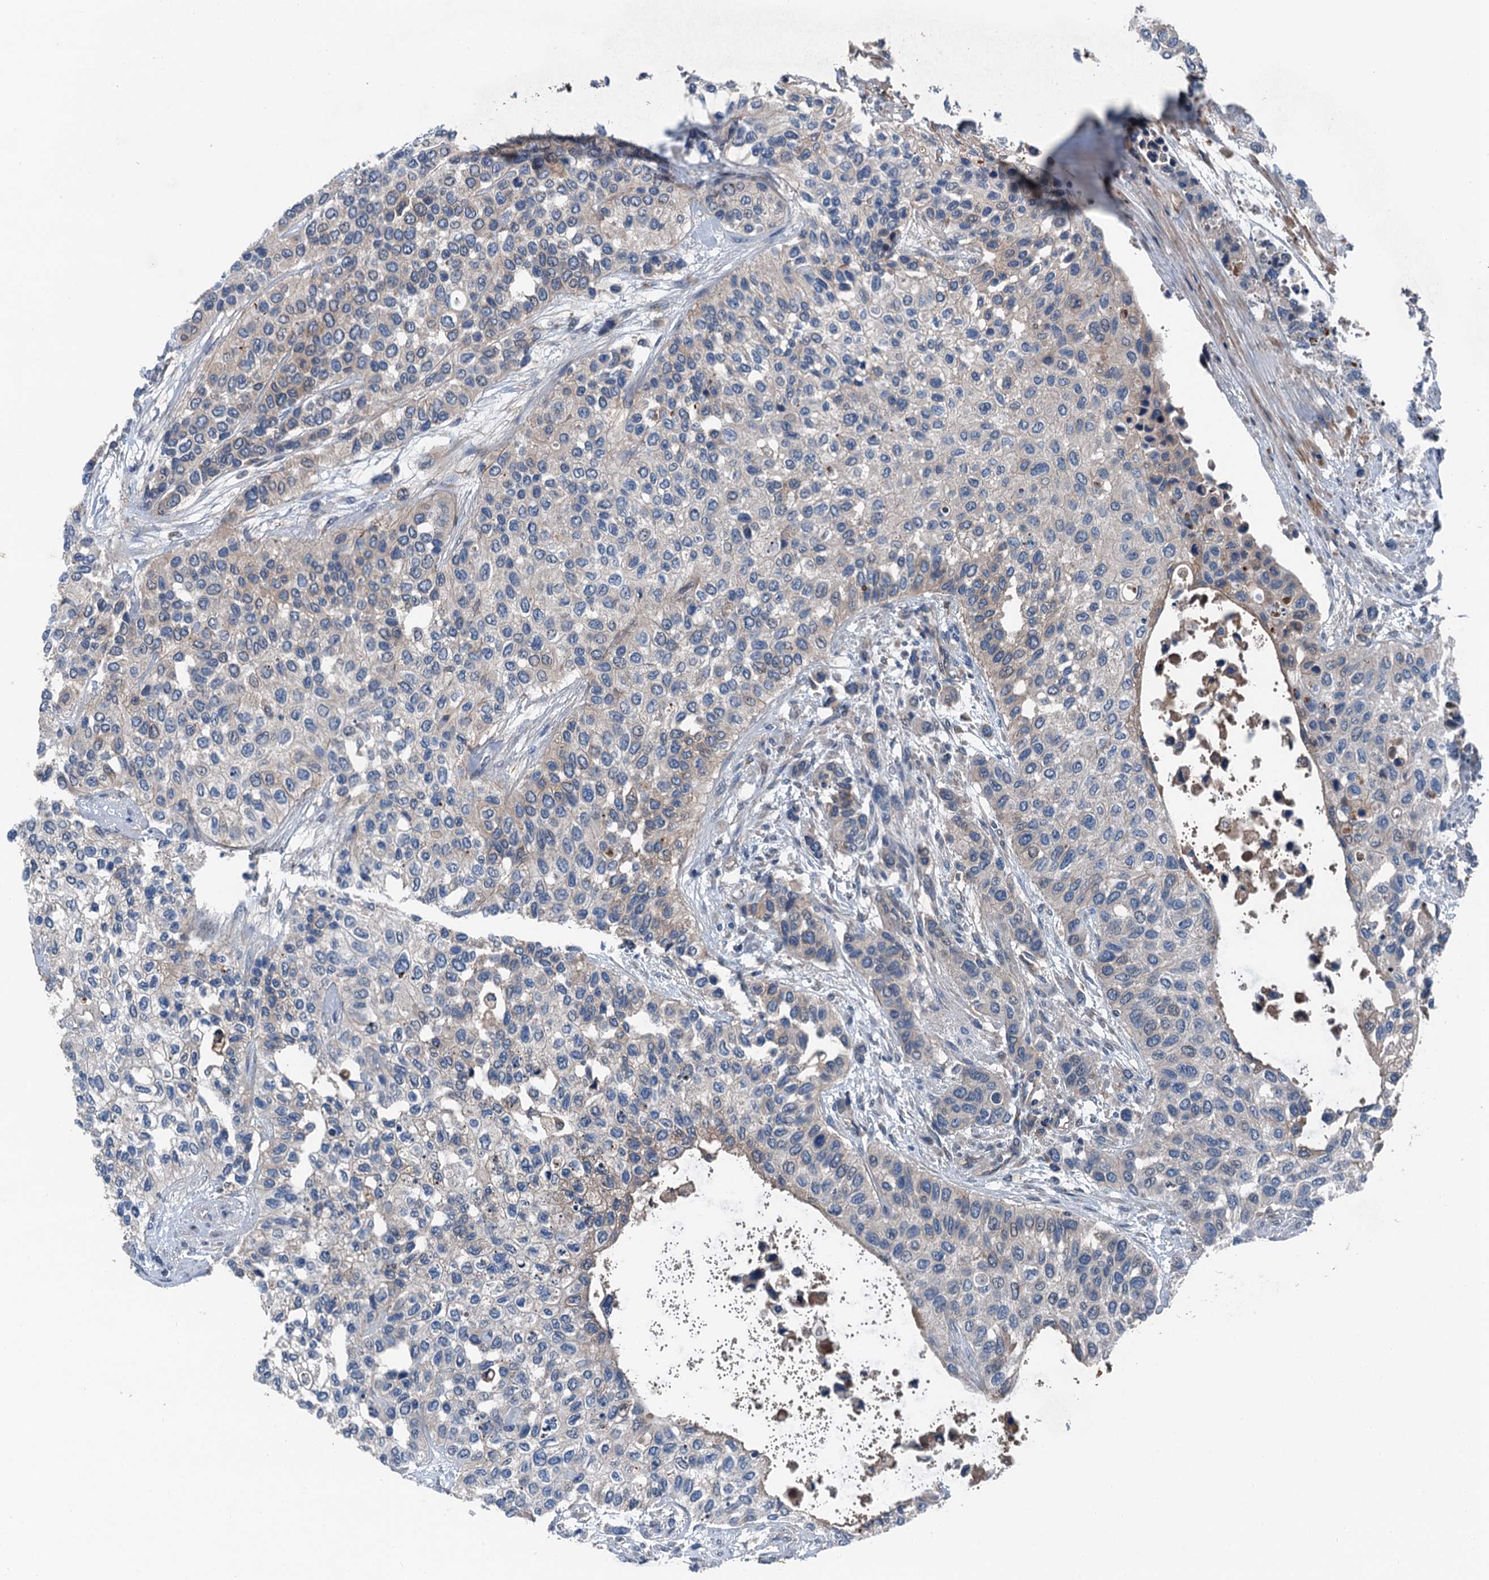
{"staining": {"intensity": "weak", "quantity": "<25%", "location": "cytoplasmic/membranous"}, "tissue": "urothelial cancer", "cell_type": "Tumor cells", "image_type": "cancer", "snomed": [{"axis": "morphology", "description": "Normal tissue, NOS"}, {"axis": "morphology", "description": "Urothelial carcinoma, High grade"}, {"axis": "topography", "description": "Vascular tissue"}, {"axis": "topography", "description": "Urinary bladder"}], "caption": "High power microscopy image of an immunohistochemistry (IHC) photomicrograph of urothelial carcinoma (high-grade), revealing no significant staining in tumor cells.", "gene": "SLC2A10", "patient": {"sex": "female", "age": 56}}